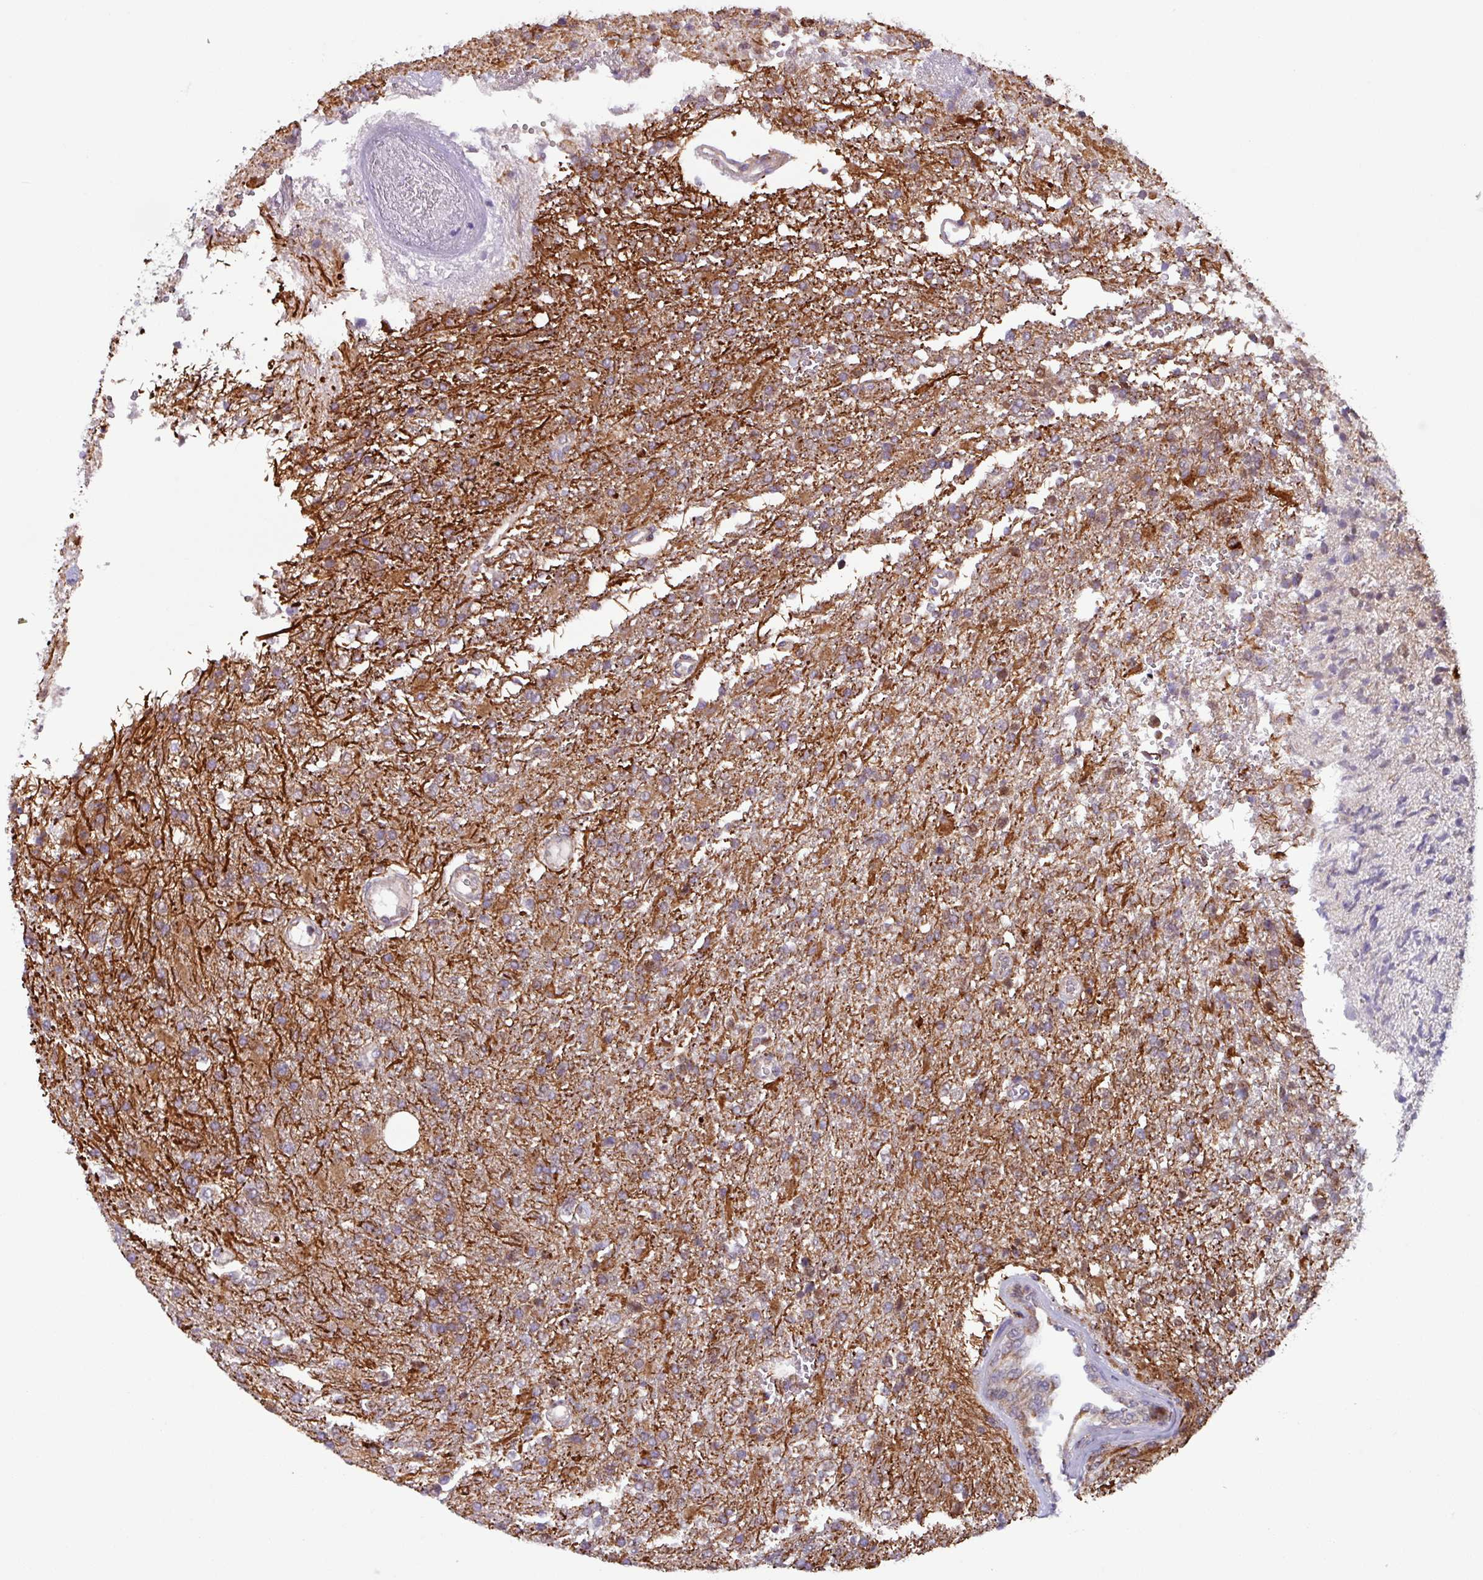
{"staining": {"intensity": "moderate", "quantity": "<25%", "location": "cytoplasmic/membranous"}, "tissue": "glioma", "cell_type": "Tumor cells", "image_type": "cancer", "snomed": [{"axis": "morphology", "description": "Glioma, malignant, High grade"}, {"axis": "topography", "description": "Brain"}], "caption": "The immunohistochemical stain shows moderate cytoplasmic/membranous positivity in tumor cells of malignant glioma (high-grade) tissue. (Brightfield microscopy of DAB IHC at high magnification).", "gene": "AKIRIN1", "patient": {"sex": "male", "age": 56}}